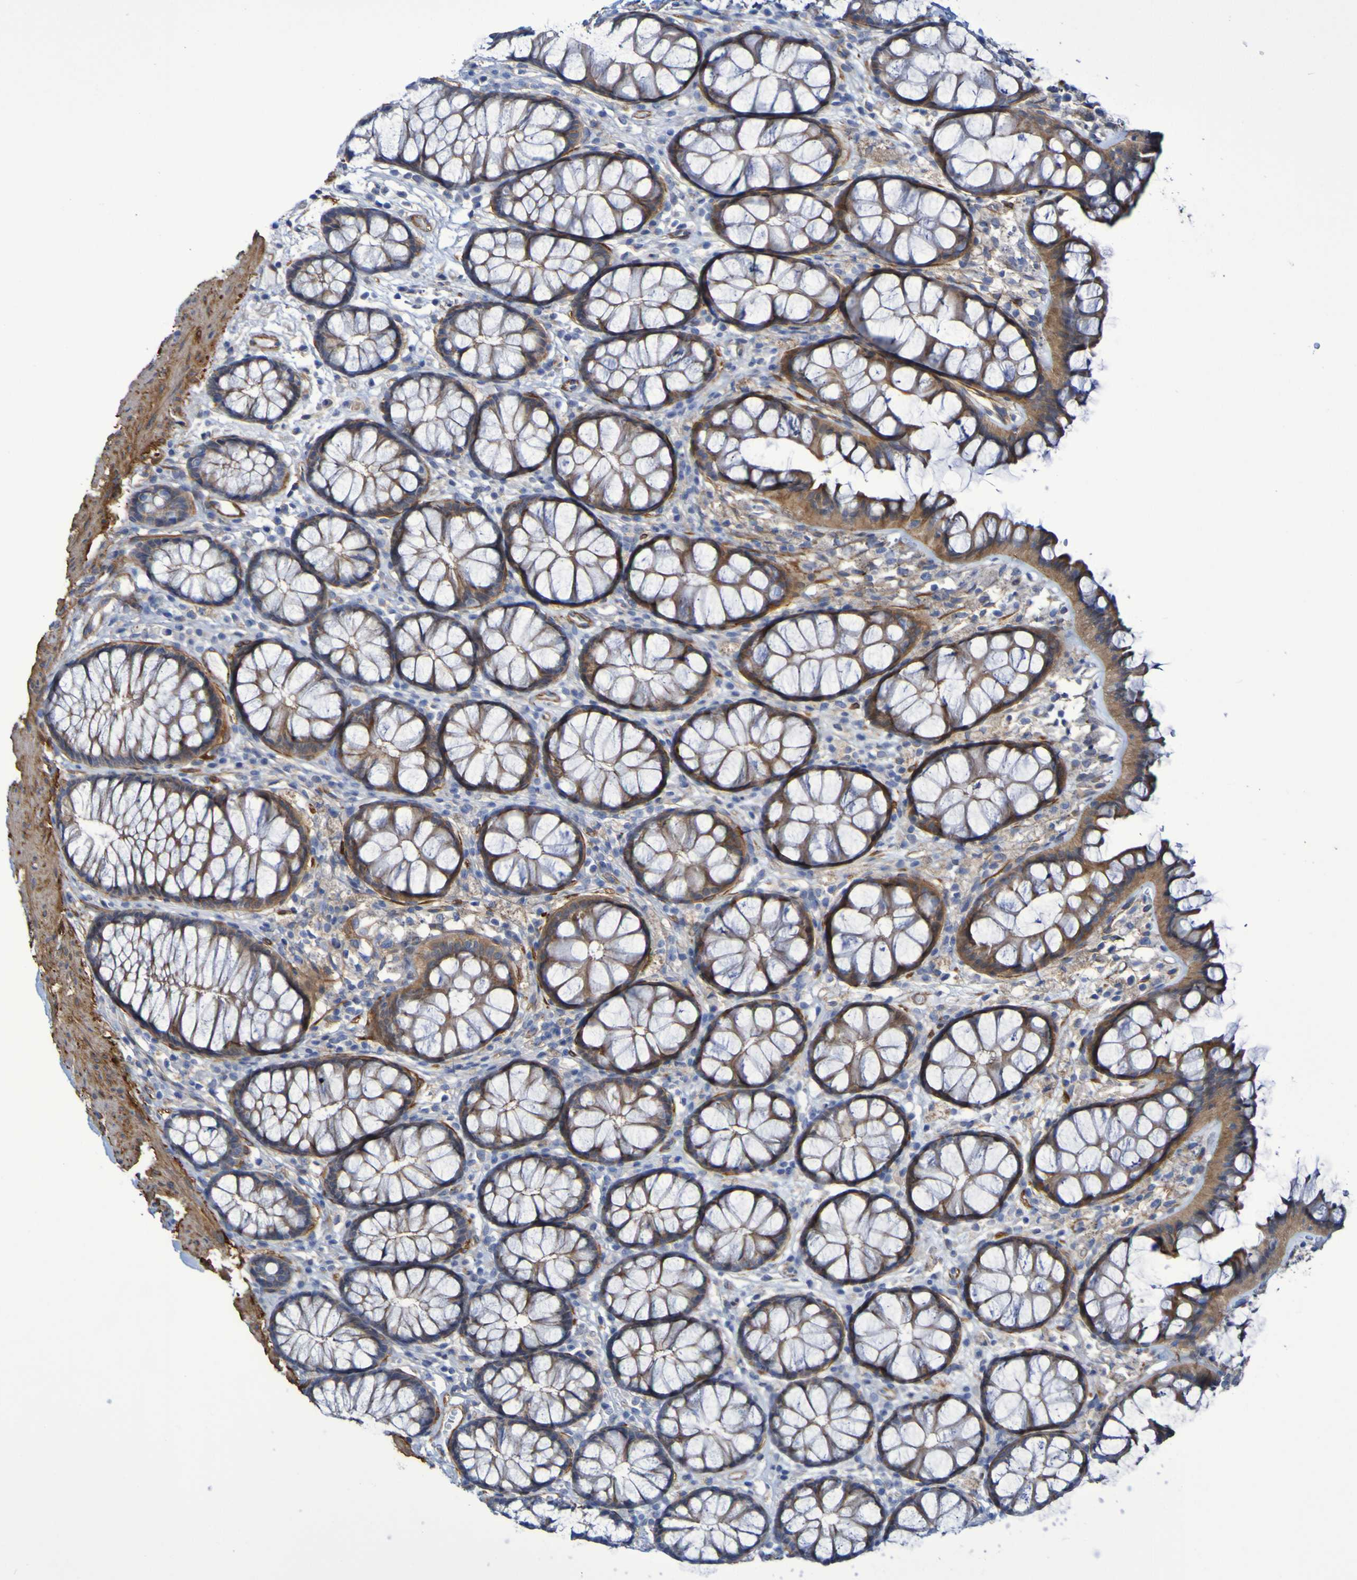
{"staining": {"intensity": "moderate", "quantity": ">75%", "location": "cytoplasmic/membranous"}, "tissue": "colon", "cell_type": "Endothelial cells", "image_type": "normal", "snomed": [{"axis": "morphology", "description": "Normal tissue, NOS"}, {"axis": "topography", "description": "Colon"}], "caption": "Benign colon demonstrates moderate cytoplasmic/membranous expression in about >75% of endothelial cells Using DAB (brown) and hematoxylin (blue) stains, captured at high magnification using brightfield microscopy..", "gene": "LPP", "patient": {"sex": "female", "age": 55}}